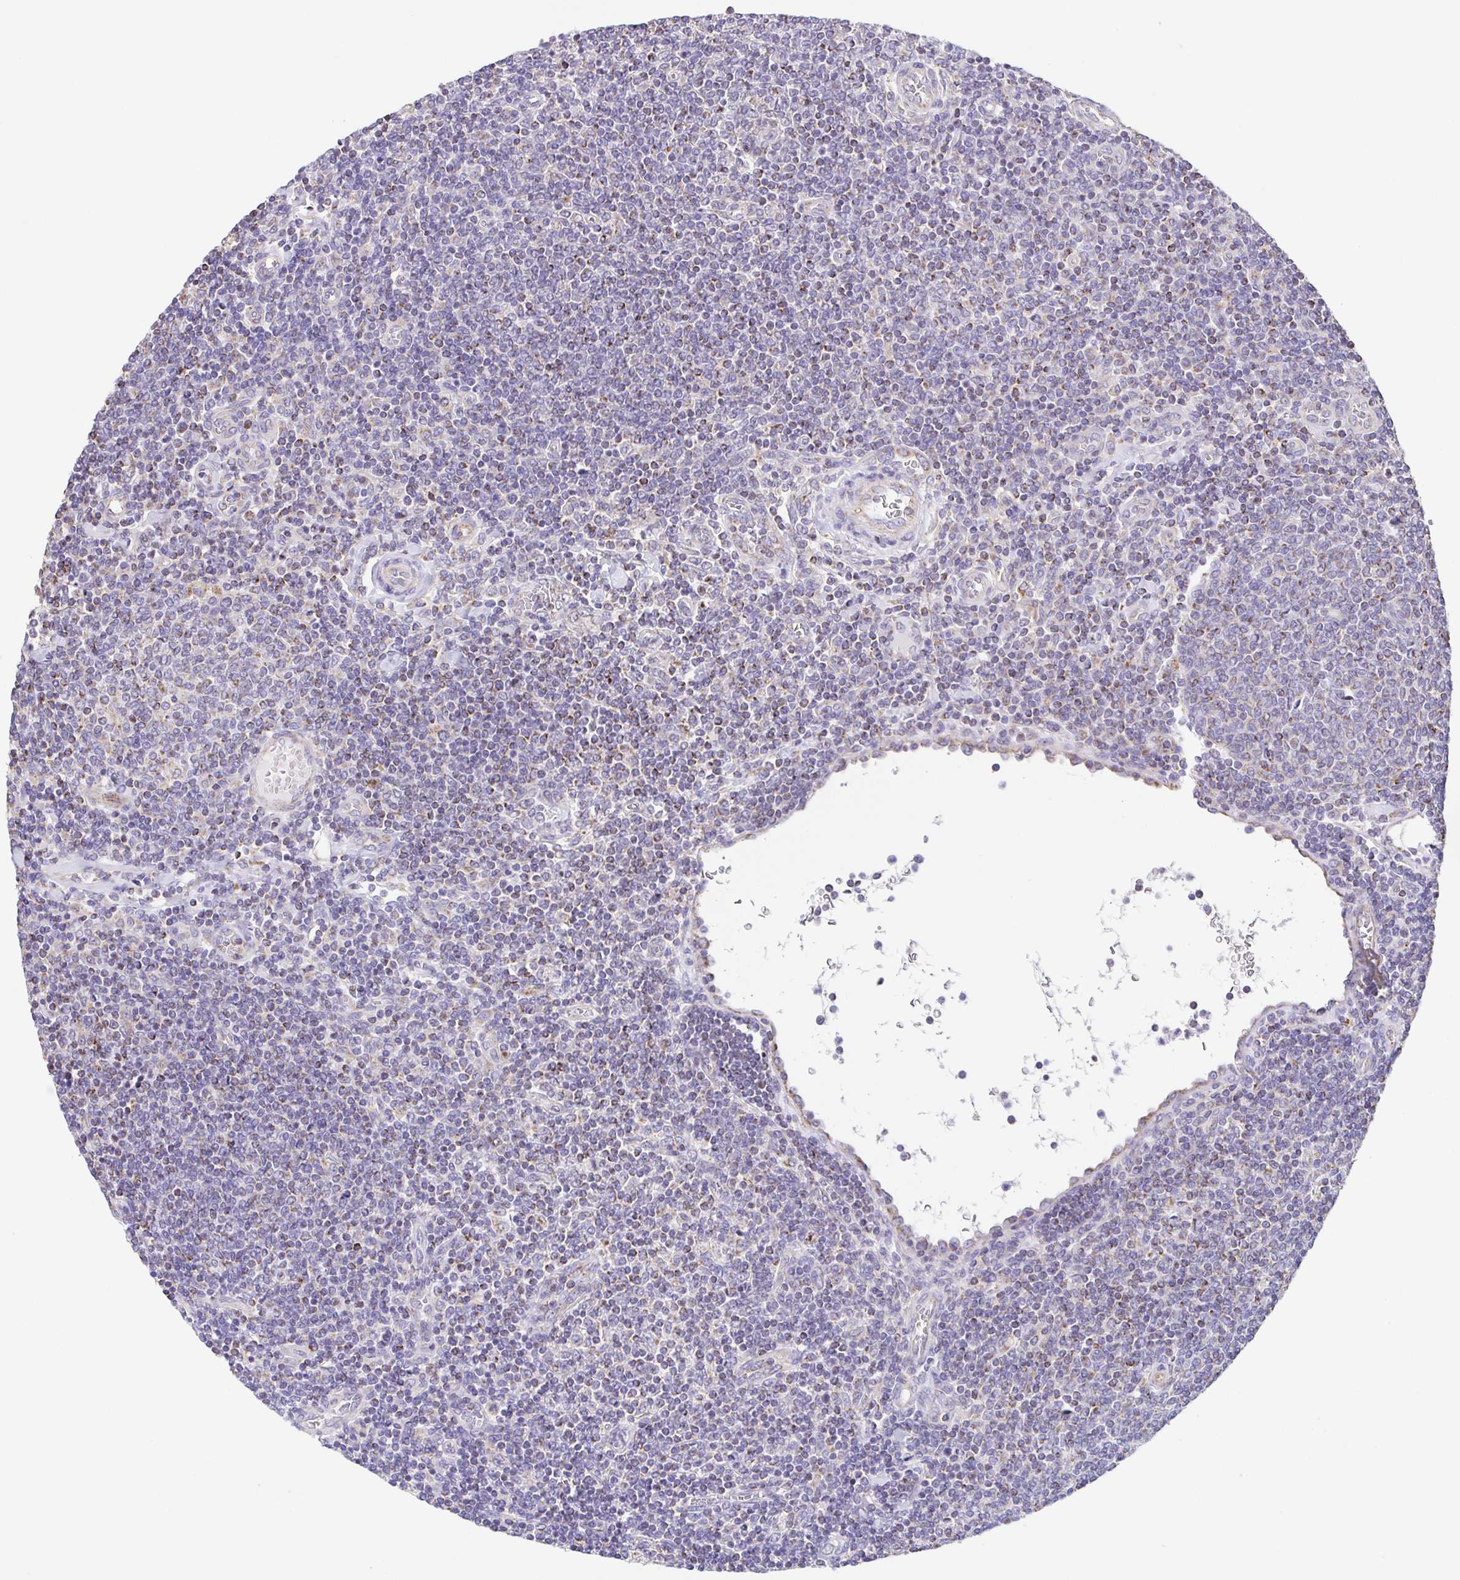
{"staining": {"intensity": "moderate", "quantity": "25%-75%", "location": "cytoplasmic/membranous"}, "tissue": "lymphoma", "cell_type": "Tumor cells", "image_type": "cancer", "snomed": [{"axis": "morphology", "description": "Malignant lymphoma, non-Hodgkin's type, Low grade"}, {"axis": "topography", "description": "Lymph node"}], "caption": "Immunohistochemical staining of malignant lymphoma, non-Hodgkin's type (low-grade) reveals medium levels of moderate cytoplasmic/membranous positivity in approximately 25%-75% of tumor cells.", "gene": "GINM1", "patient": {"sex": "male", "age": 52}}